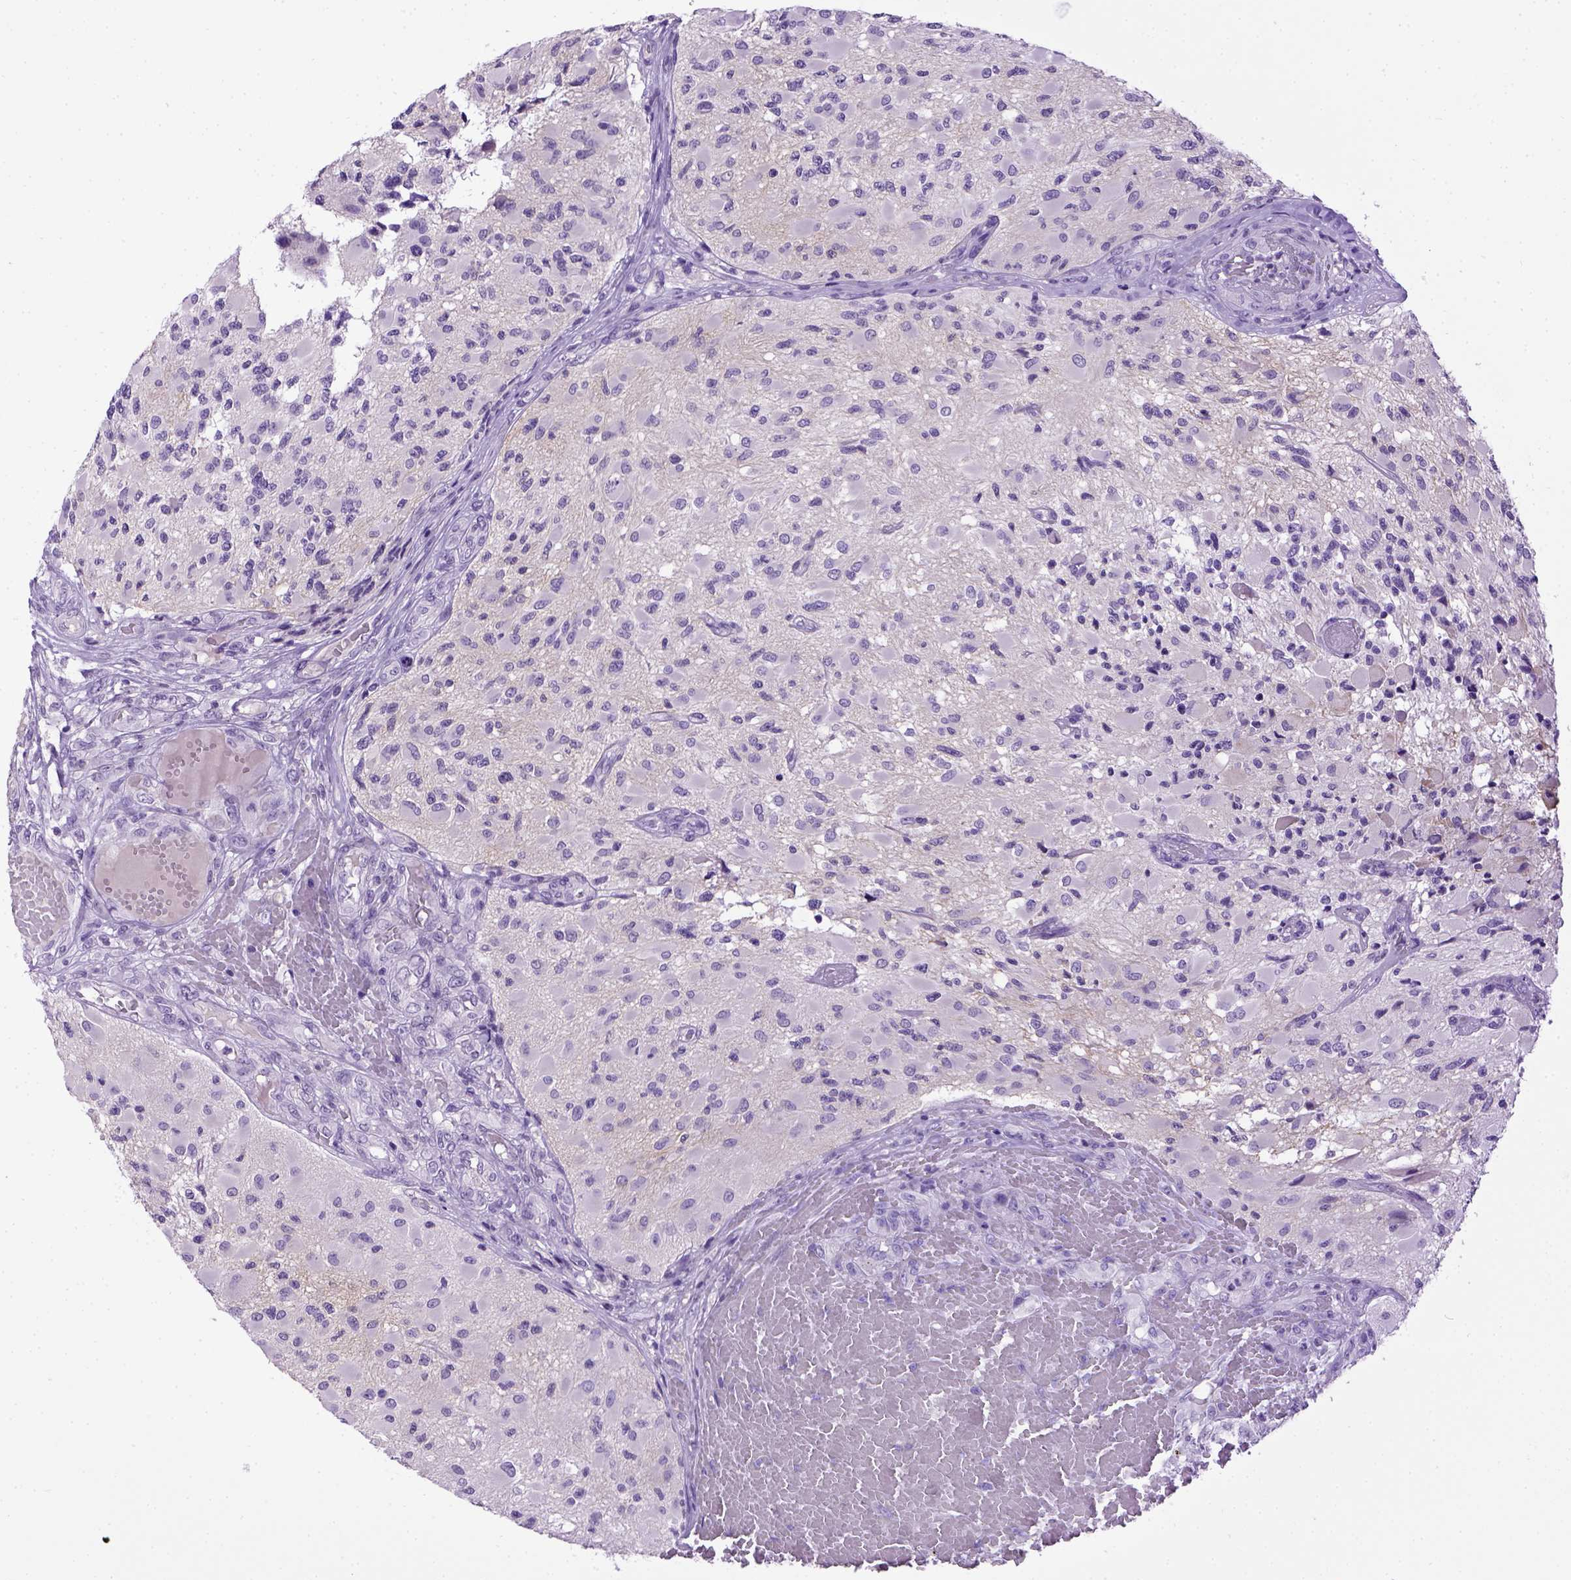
{"staining": {"intensity": "negative", "quantity": "none", "location": "none"}, "tissue": "glioma", "cell_type": "Tumor cells", "image_type": "cancer", "snomed": [{"axis": "morphology", "description": "Glioma, malignant, High grade"}, {"axis": "topography", "description": "Brain"}], "caption": "High magnification brightfield microscopy of glioma stained with DAB (brown) and counterstained with hematoxylin (blue): tumor cells show no significant positivity.", "gene": "CDH1", "patient": {"sex": "female", "age": 63}}